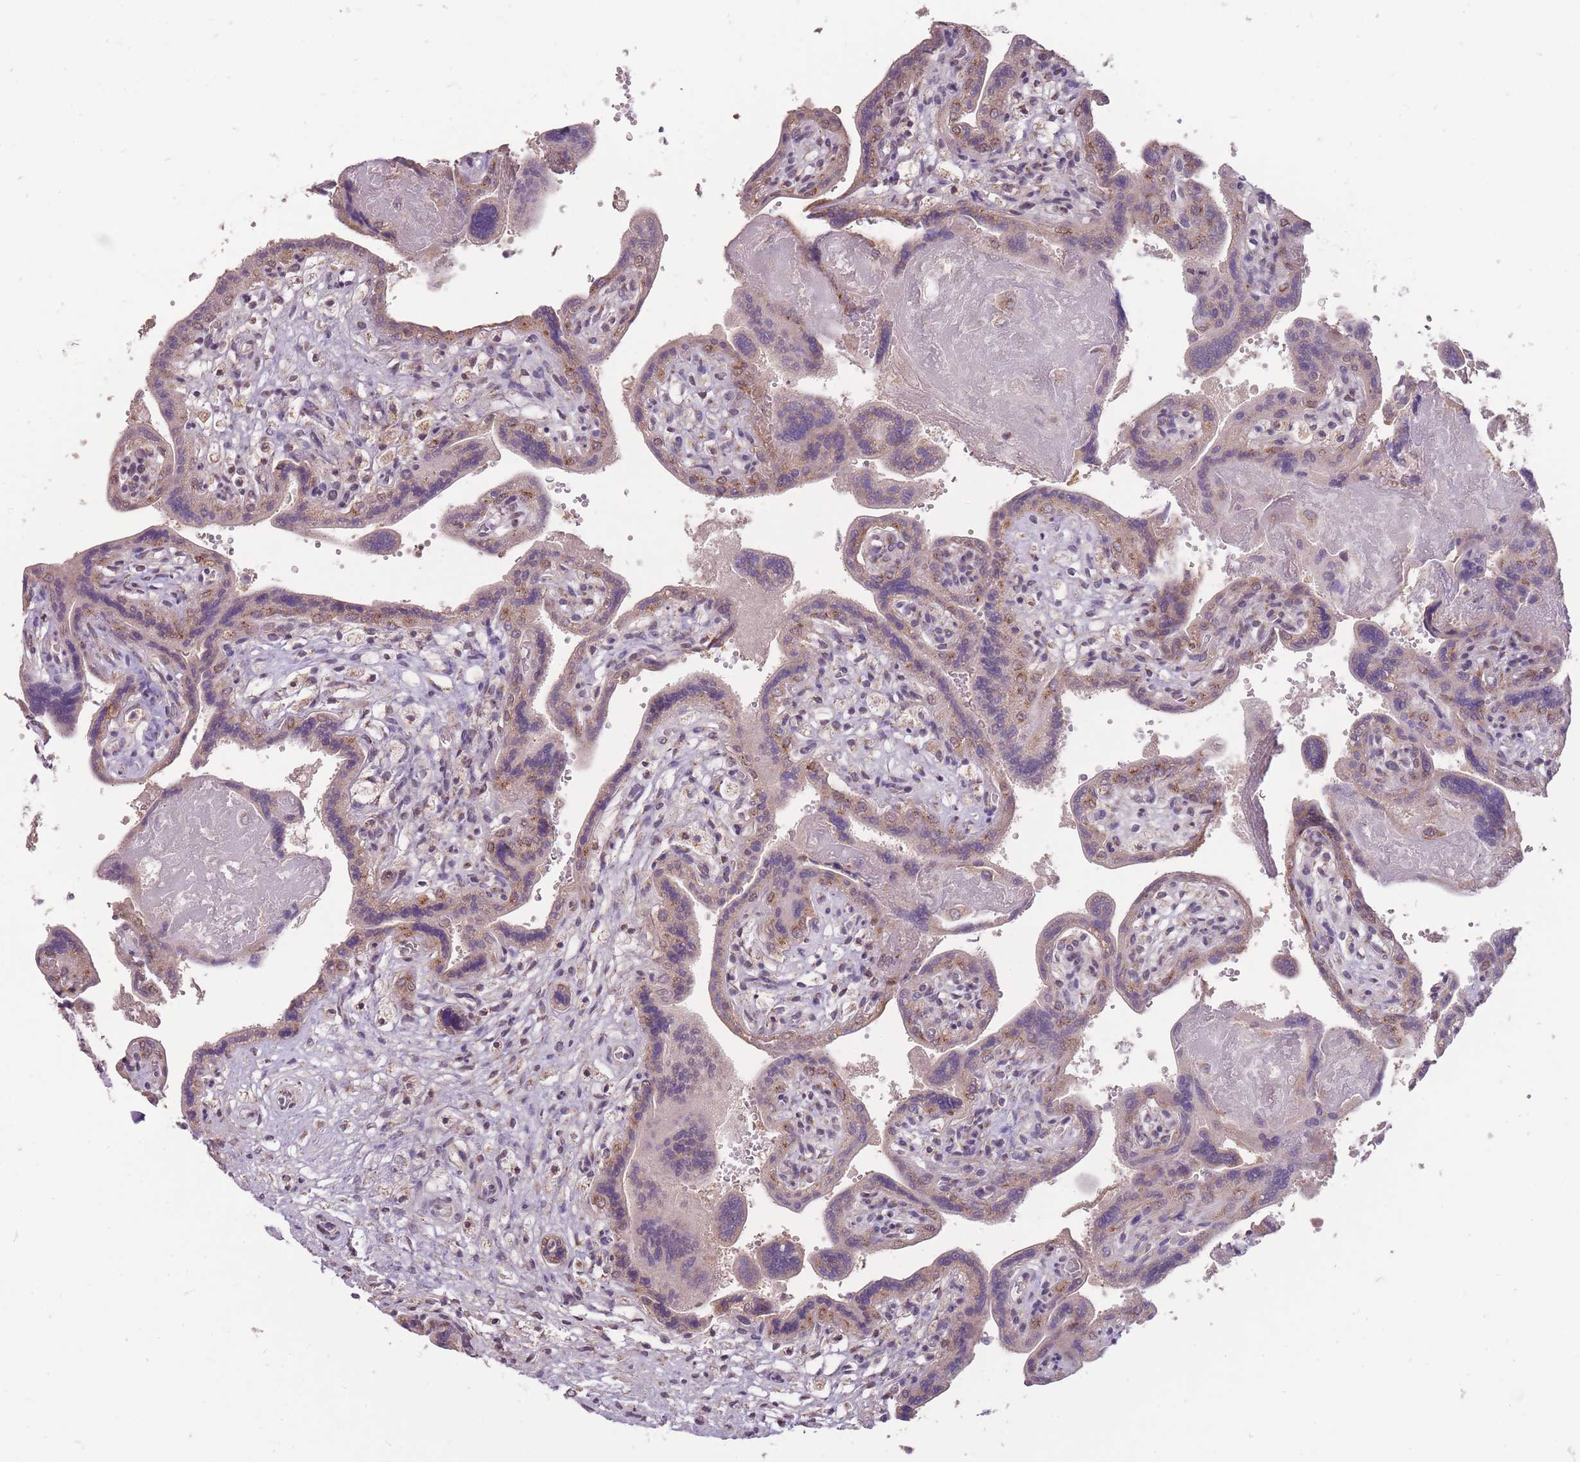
{"staining": {"intensity": "moderate", "quantity": ">75%", "location": "cytoplasmic/membranous"}, "tissue": "placenta", "cell_type": "Trophoblastic cells", "image_type": "normal", "snomed": [{"axis": "morphology", "description": "Normal tissue, NOS"}, {"axis": "topography", "description": "Placenta"}], "caption": "Placenta stained for a protein (brown) shows moderate cytoplasmic/membranous positive expression in about >75% of trophoblastic cells.", "gene": "NELL1", "patient": {"sex": "female", "age": 37}}